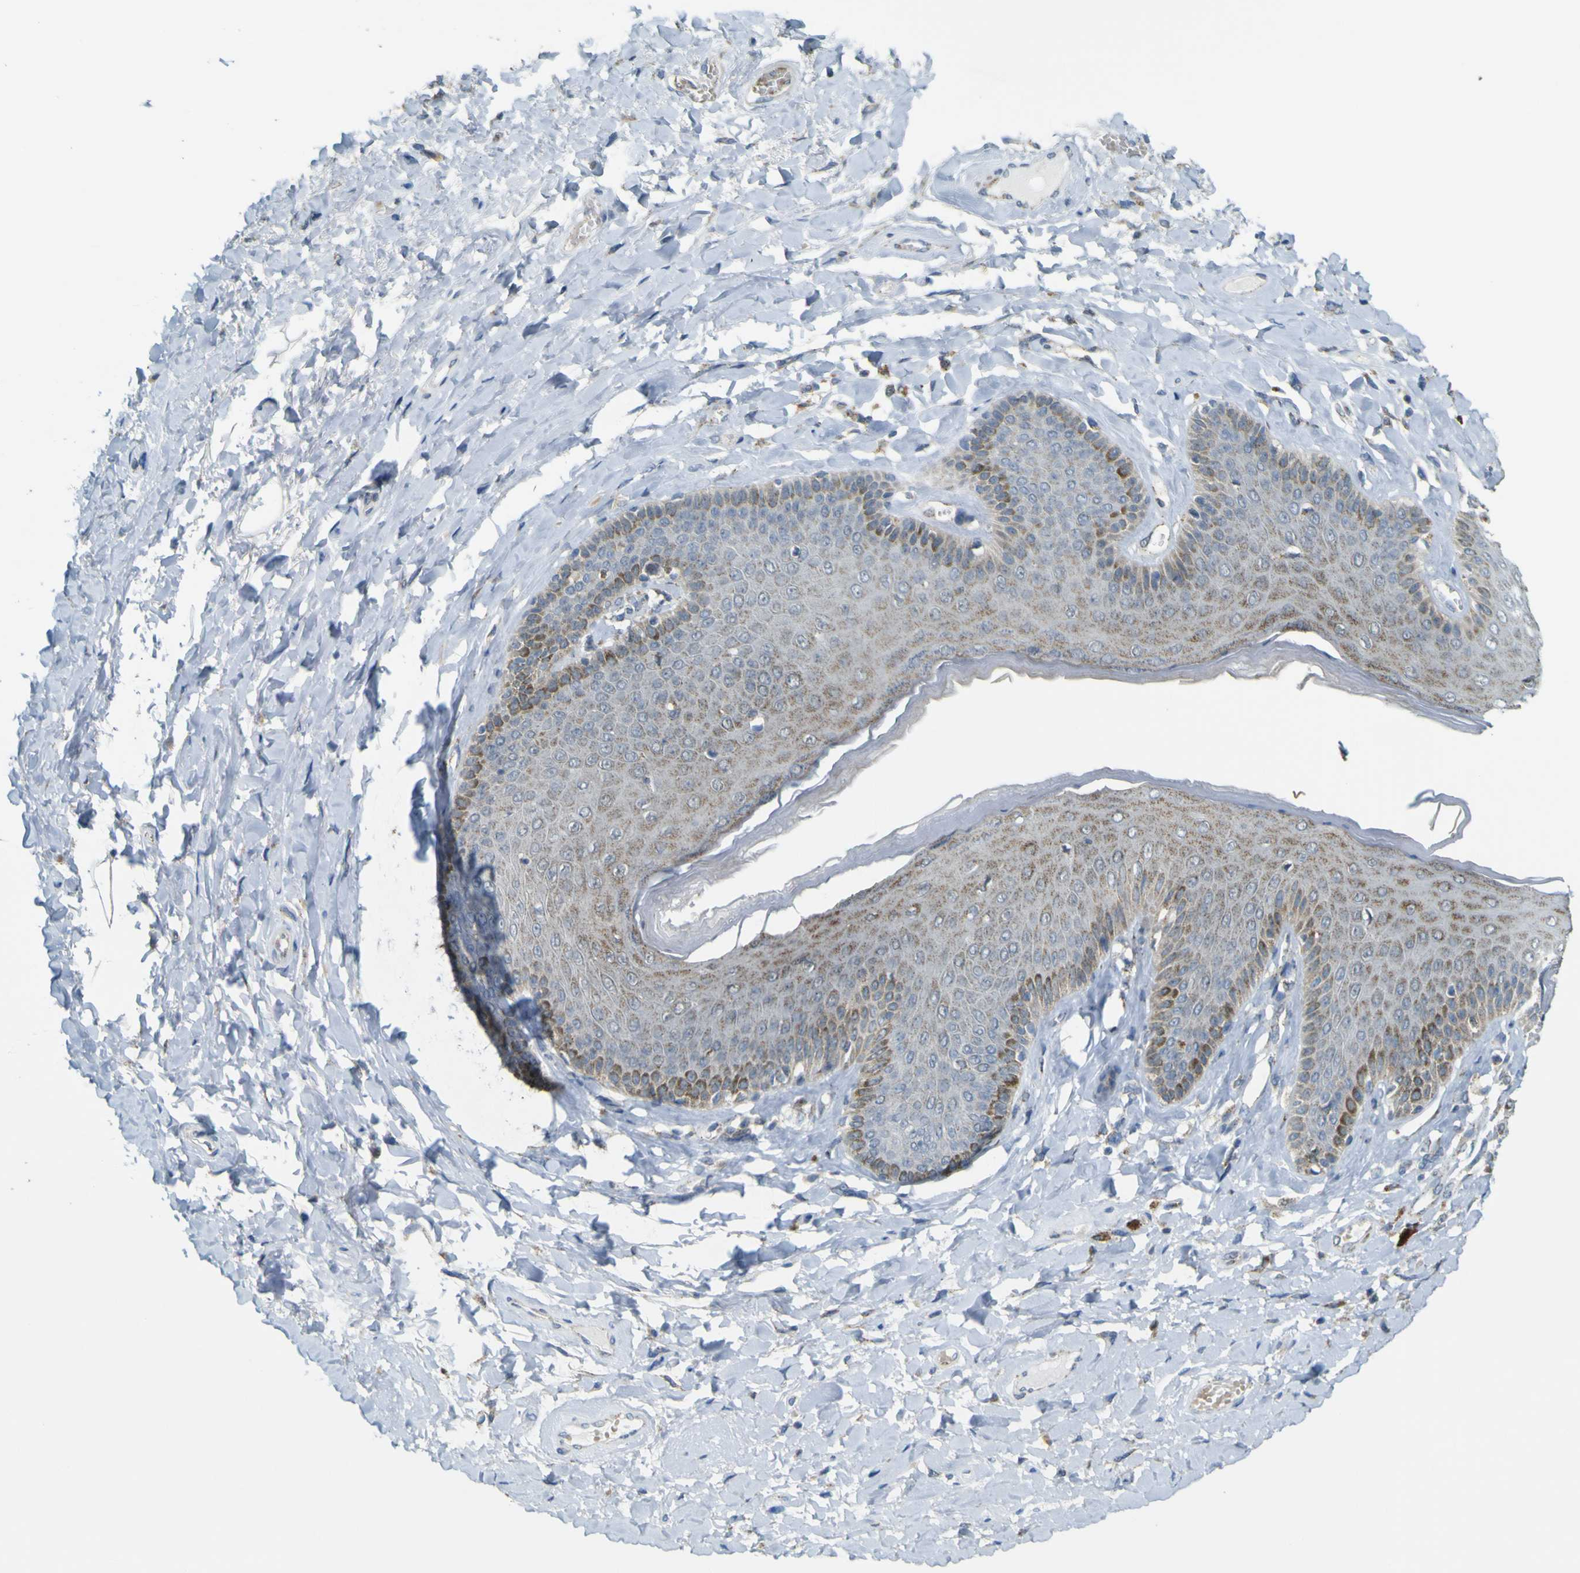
{"staining": {"intensity": "weak", "quantity": "25%-75%", "location": "cytoplasmic/membranous"}, "tissue": "skin", "cell_type": "Epidermal cells", "image_type": "normal", "snomed": [{"axis": "morphology", "description": "Normal tissue, NOS"}, {"axis": "topography", "description": "Anal"}], "caption": "This histopathology image exhibits immunohistochemistry (IHC) staining of unremarkable human skin, with low weak cytoplasmic/membranous expression in about 25%-75% of epidermal cells.", "gene": "ACBD5", "patient": {"sex": "male", "age": 69}}